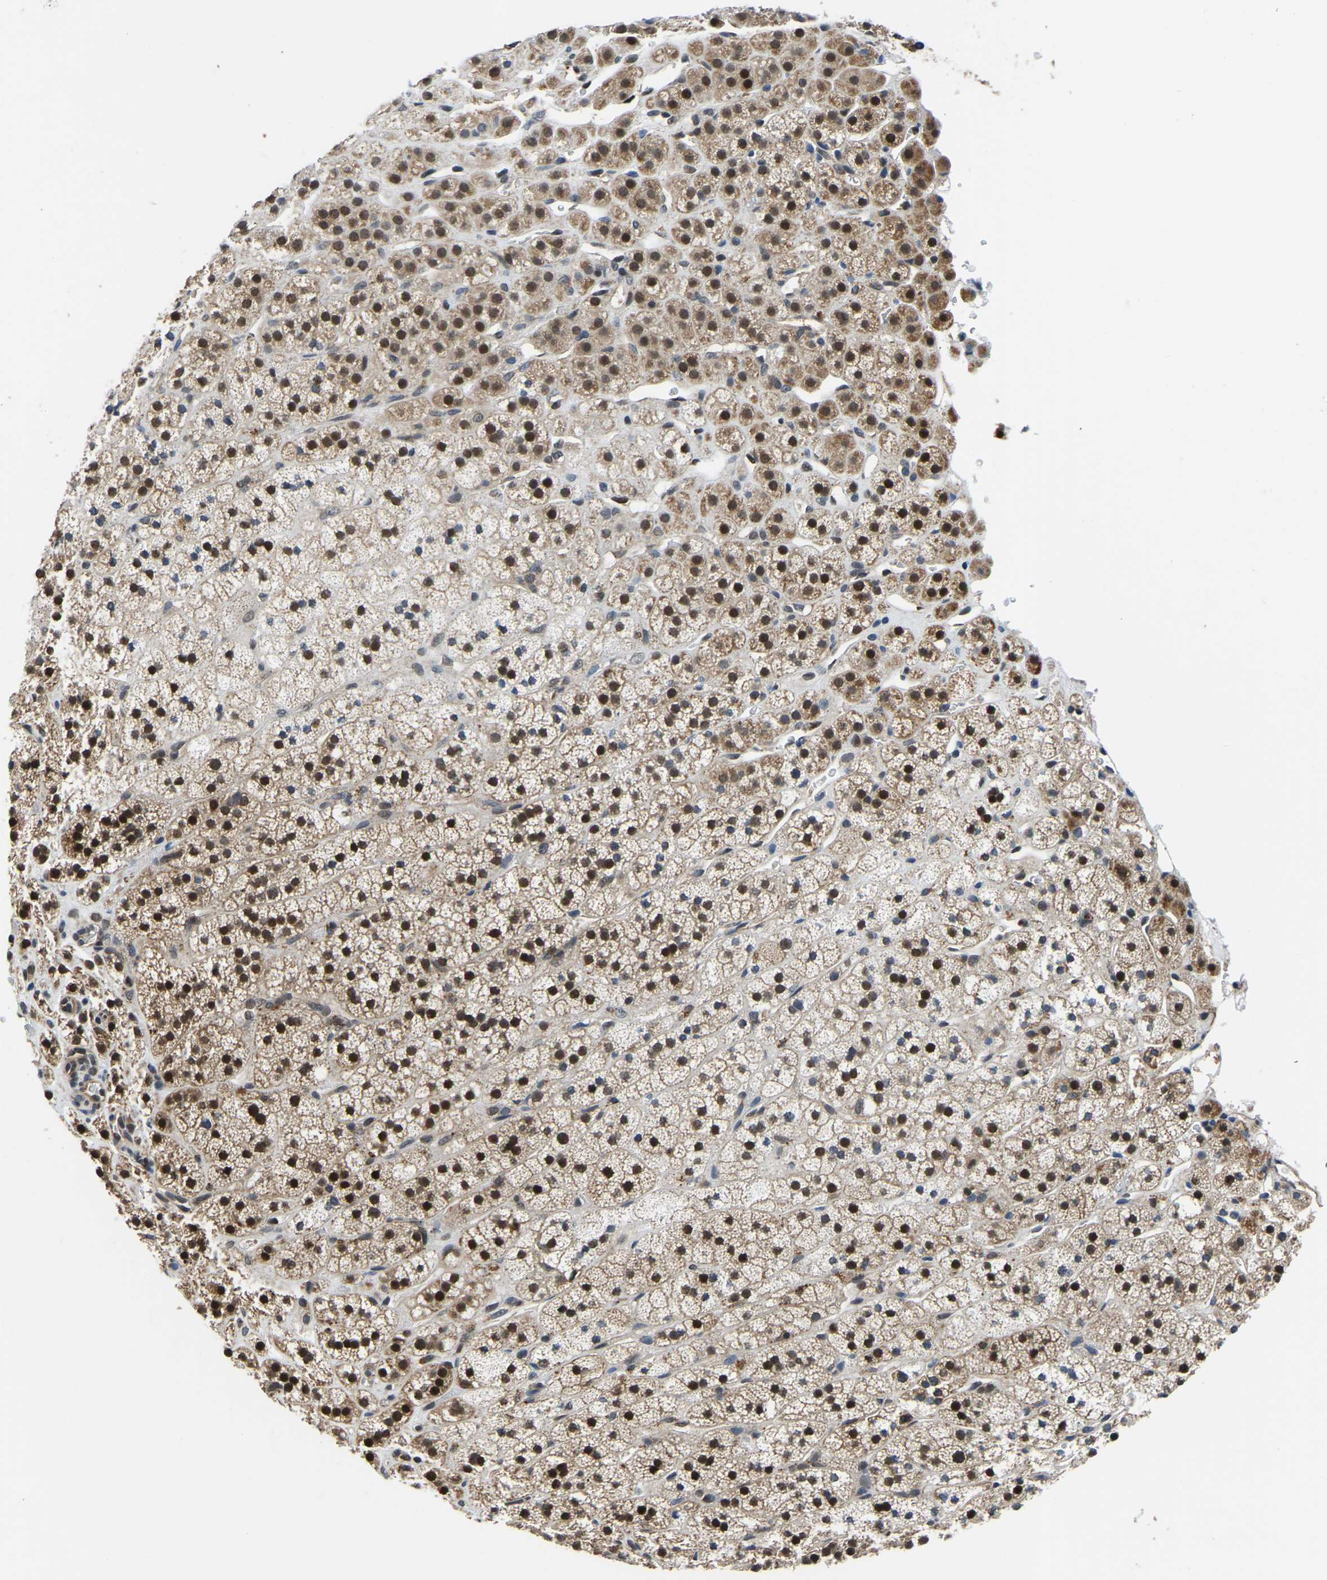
{"staining": {"intensity": "moderate", "quantity": ">75%", "location": "cytoplasmic/membranous,nuclear"}, "tissue": "adrenal gland", "cell_type": "Glandular cells", "image_type": "normal", "snomed": [{"axis": "morphology", "description": "Normal tissue, NOS"}, {"axis": "topography", "description": "Adrenal gland"}], "caption": "An immunohistochemistry (IHC) histopathology image of unremarkable tissue is shown. Protein staining in brown labels moderate cytoplasmic/membranous,nuclear positivity in adrenal gland within glandular cells.", "gene": "DFFA", "patient": {"sex": "male", "age": 56}}